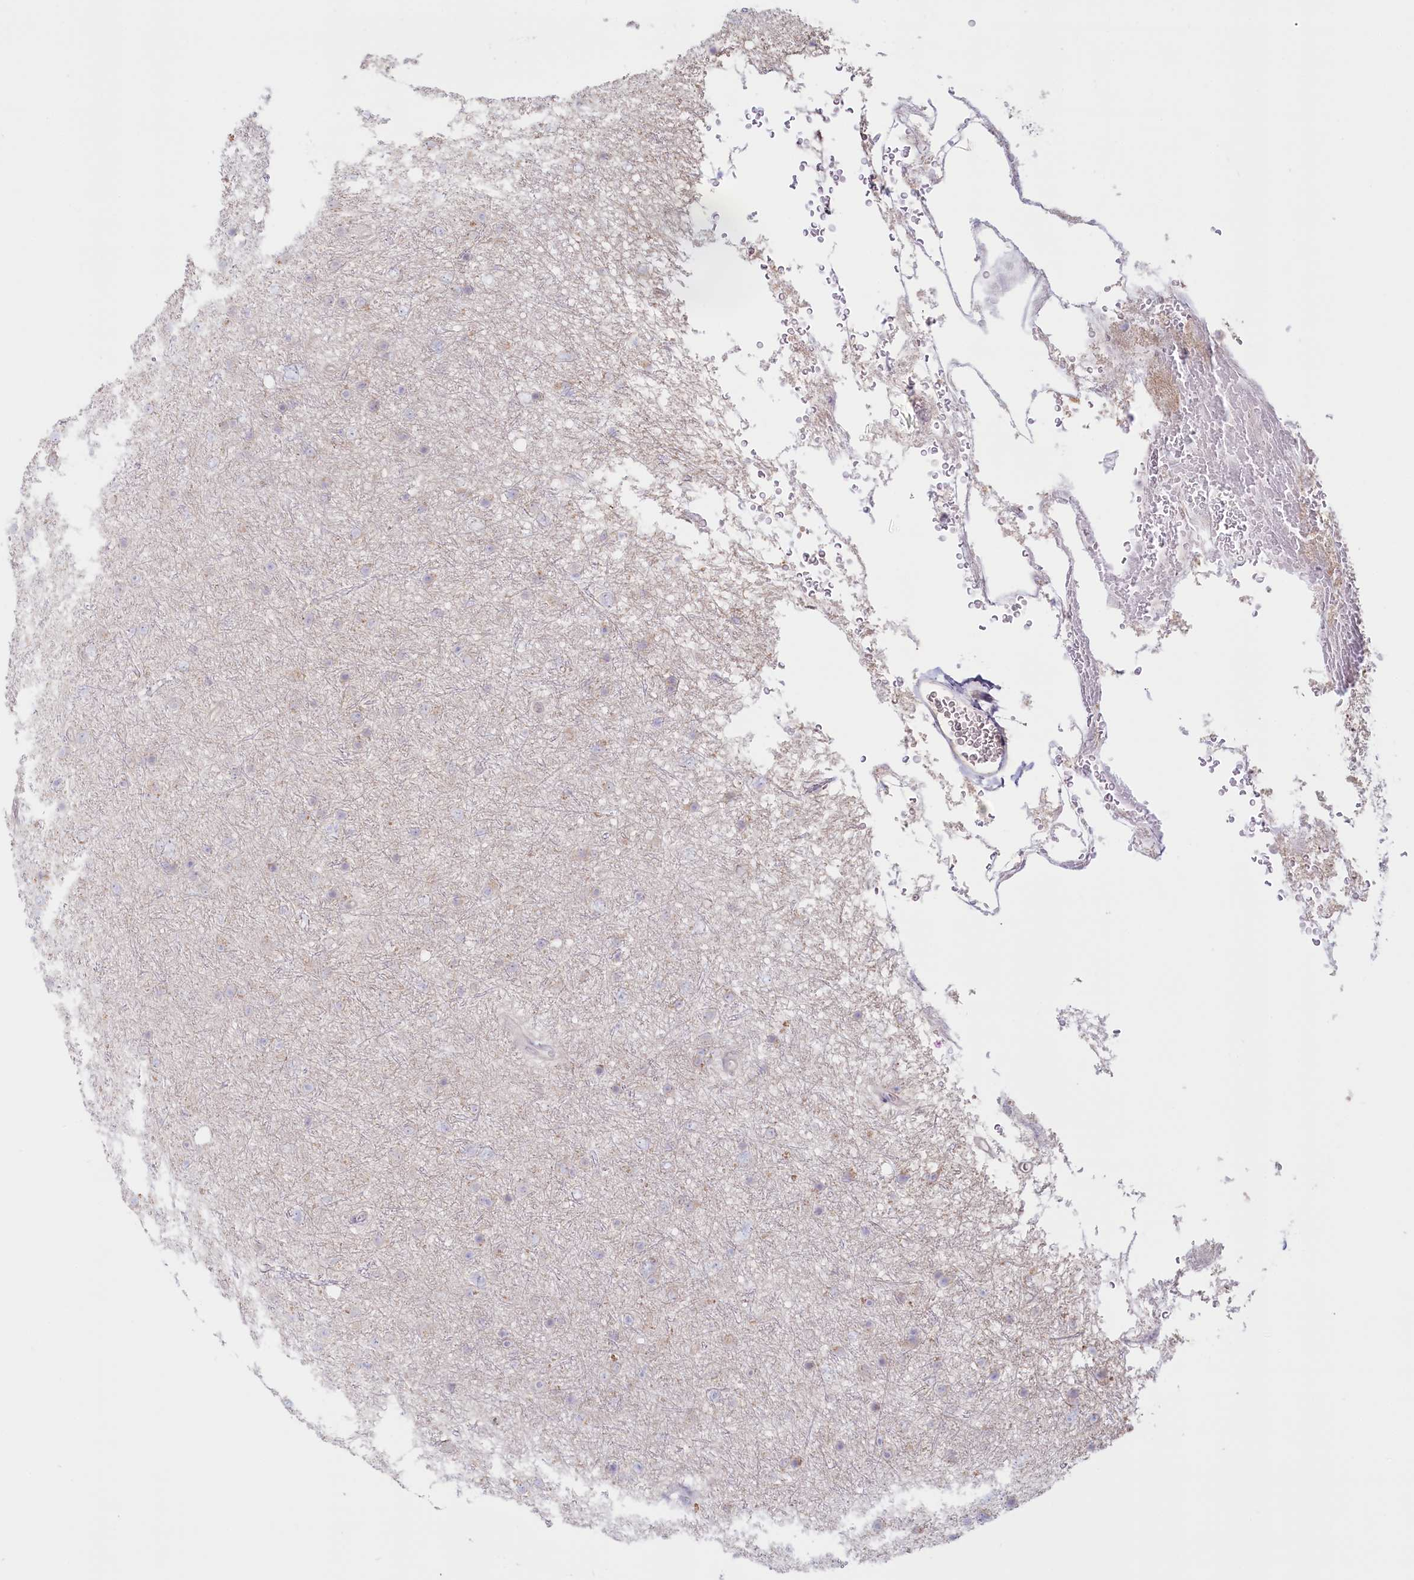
{"staining": {"intensity": "negative", "quantity": "none", "location": "none"}, "tissue": "glioma", "cell_type": "Tumor cells", "image_type": "cancer", "snomed": [{"axis": "morphology", "description": "Glioma, malignant, Low grade"}, {"axis": "topography", "description": "Cerebral cortex"}], "caption": "Immunohistochemistry (IHC) image of human glioma stained for a protein (brown), which shows no expression in tumor cells.", "gene": "PSAPL1", "patient": {"sex": "female", "age": 39}}